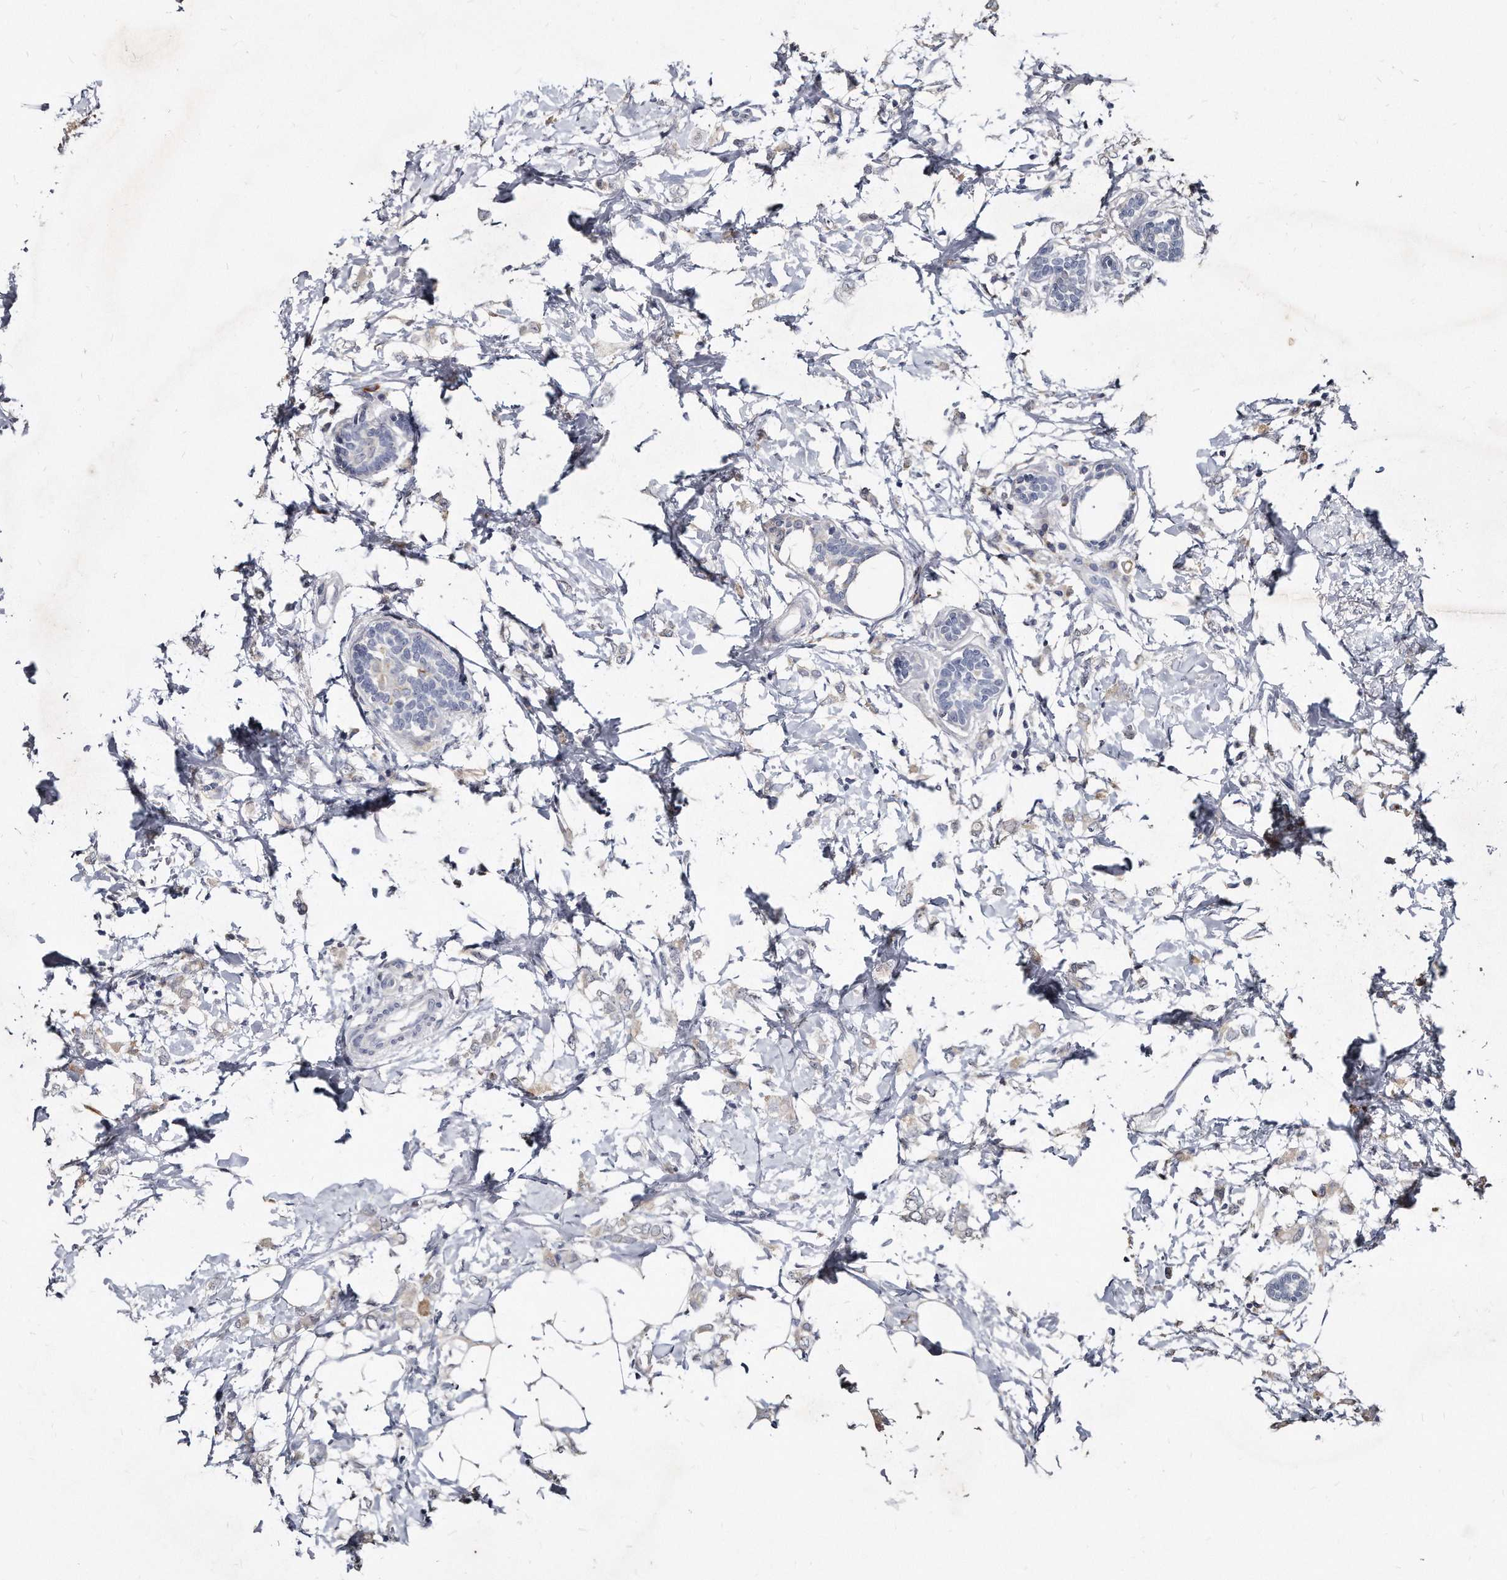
{"staining": {"intensity": "weak", "quantity": "<25%", "location": "cytoplasmic/membranous"}, "tissue": "breast cancer", "cell_type": "Tumor cells", "image_type": "cancer", "snomed": [{"axis": "morphology", "description": "Normal tissue, NOS"}, {"axis": "morphology", "description": "Lobular carcinoma"}, {"axis": "topography", "description": "Breast"}], "caption": "Protein analysis of breast cancer (lobular carcinoma) shows no significant positivity in tumor cells.", "gene": "KLHDC3", "patient": {"sex": "female", "age": 47}}